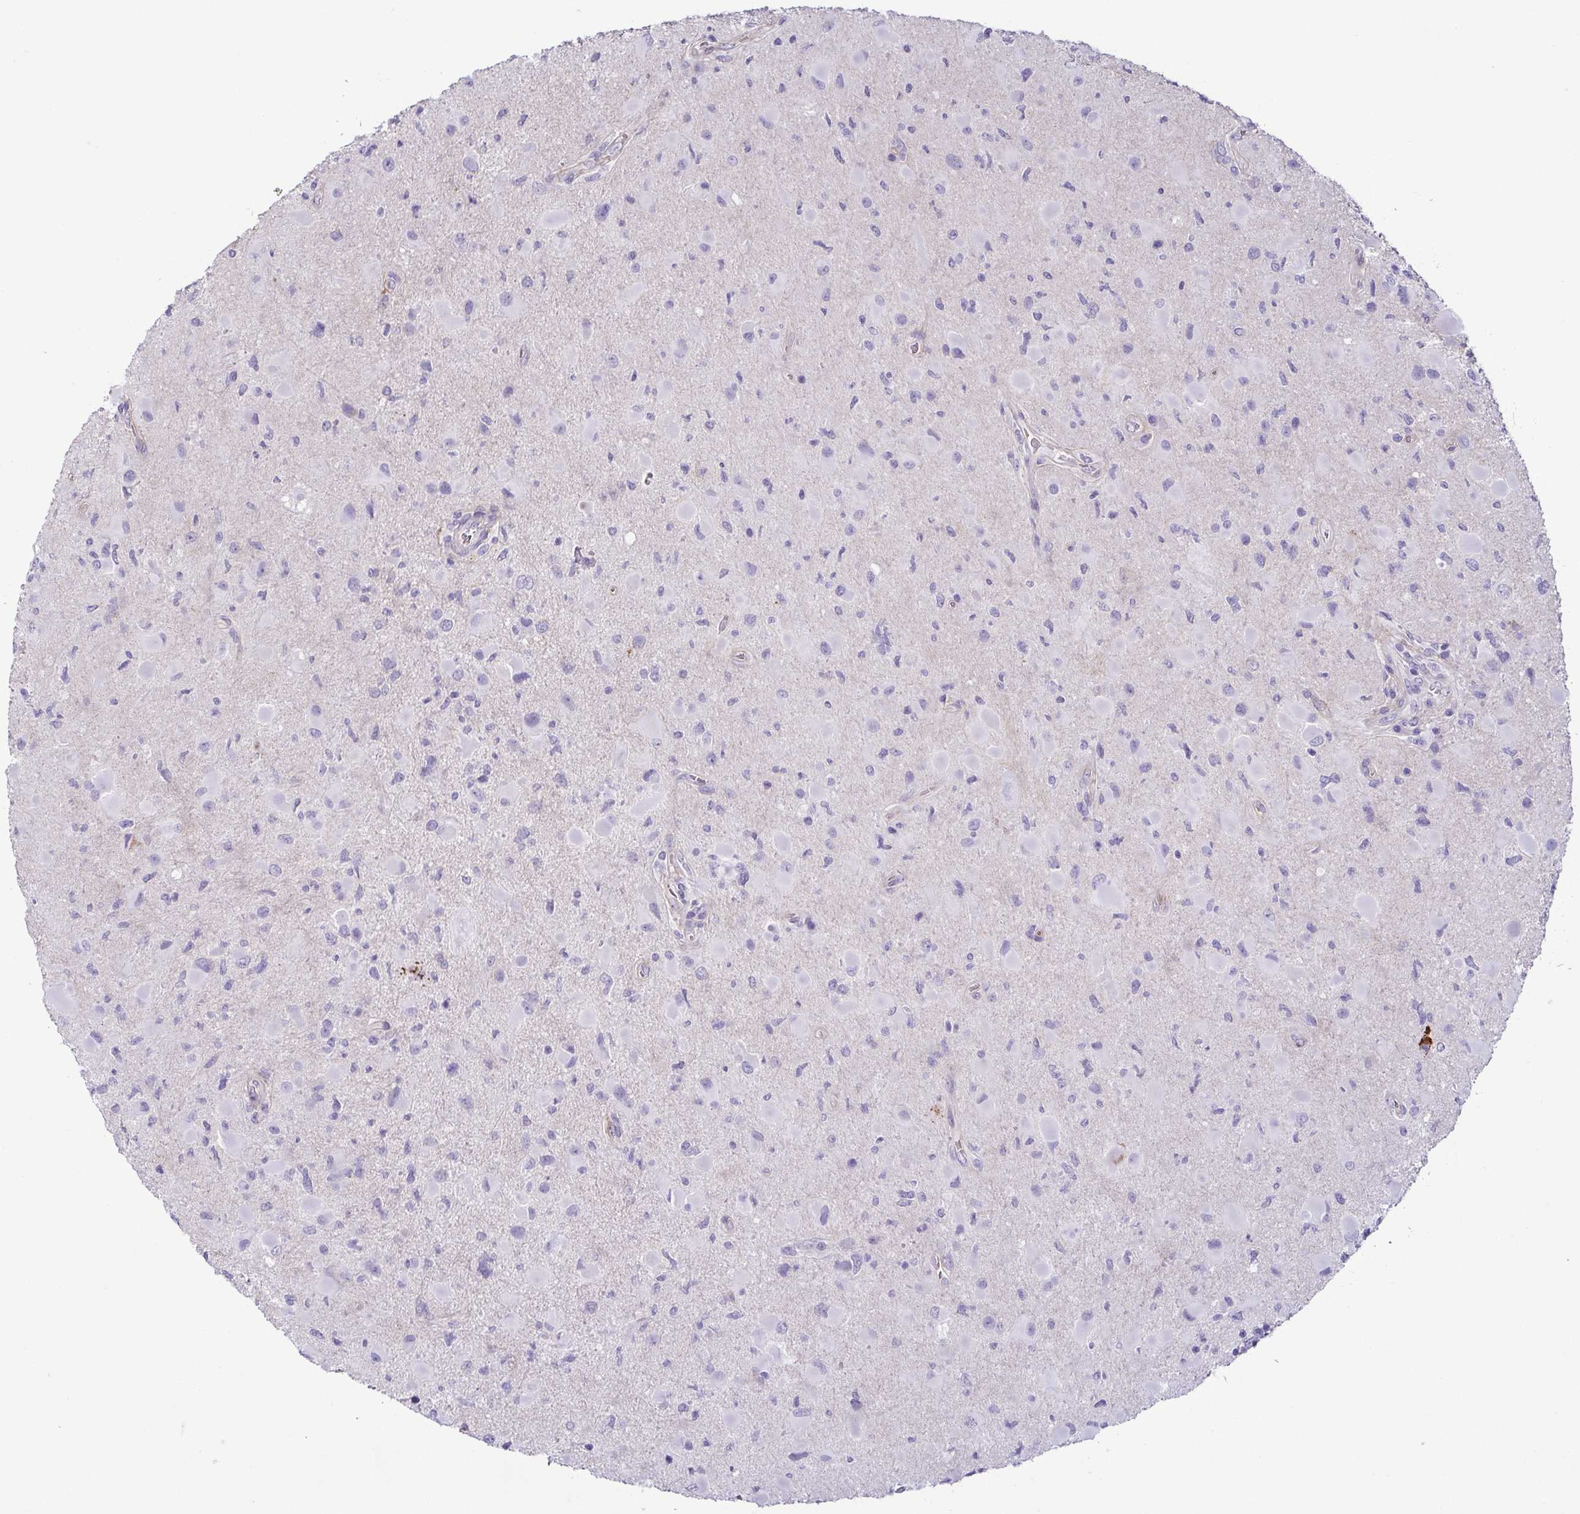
{"staining": {"intensity": "negative", "quantity": "none", "location": "none"}, "tissue": "glioma", "cell_type": "Tumor cells", "image_type": "cancer", "snomed": [{"axis": "morphology", "description": "Glioma, malignant, Low grade"}, {"axis": "topography", "description": "Brain"}], "caption": "Immunohistochemical staining of malignant glioma (low-grade) displays no significant staining in tumor cells.", "gene": "CASP14", "patient": {"sex": "female", "age": 32}}